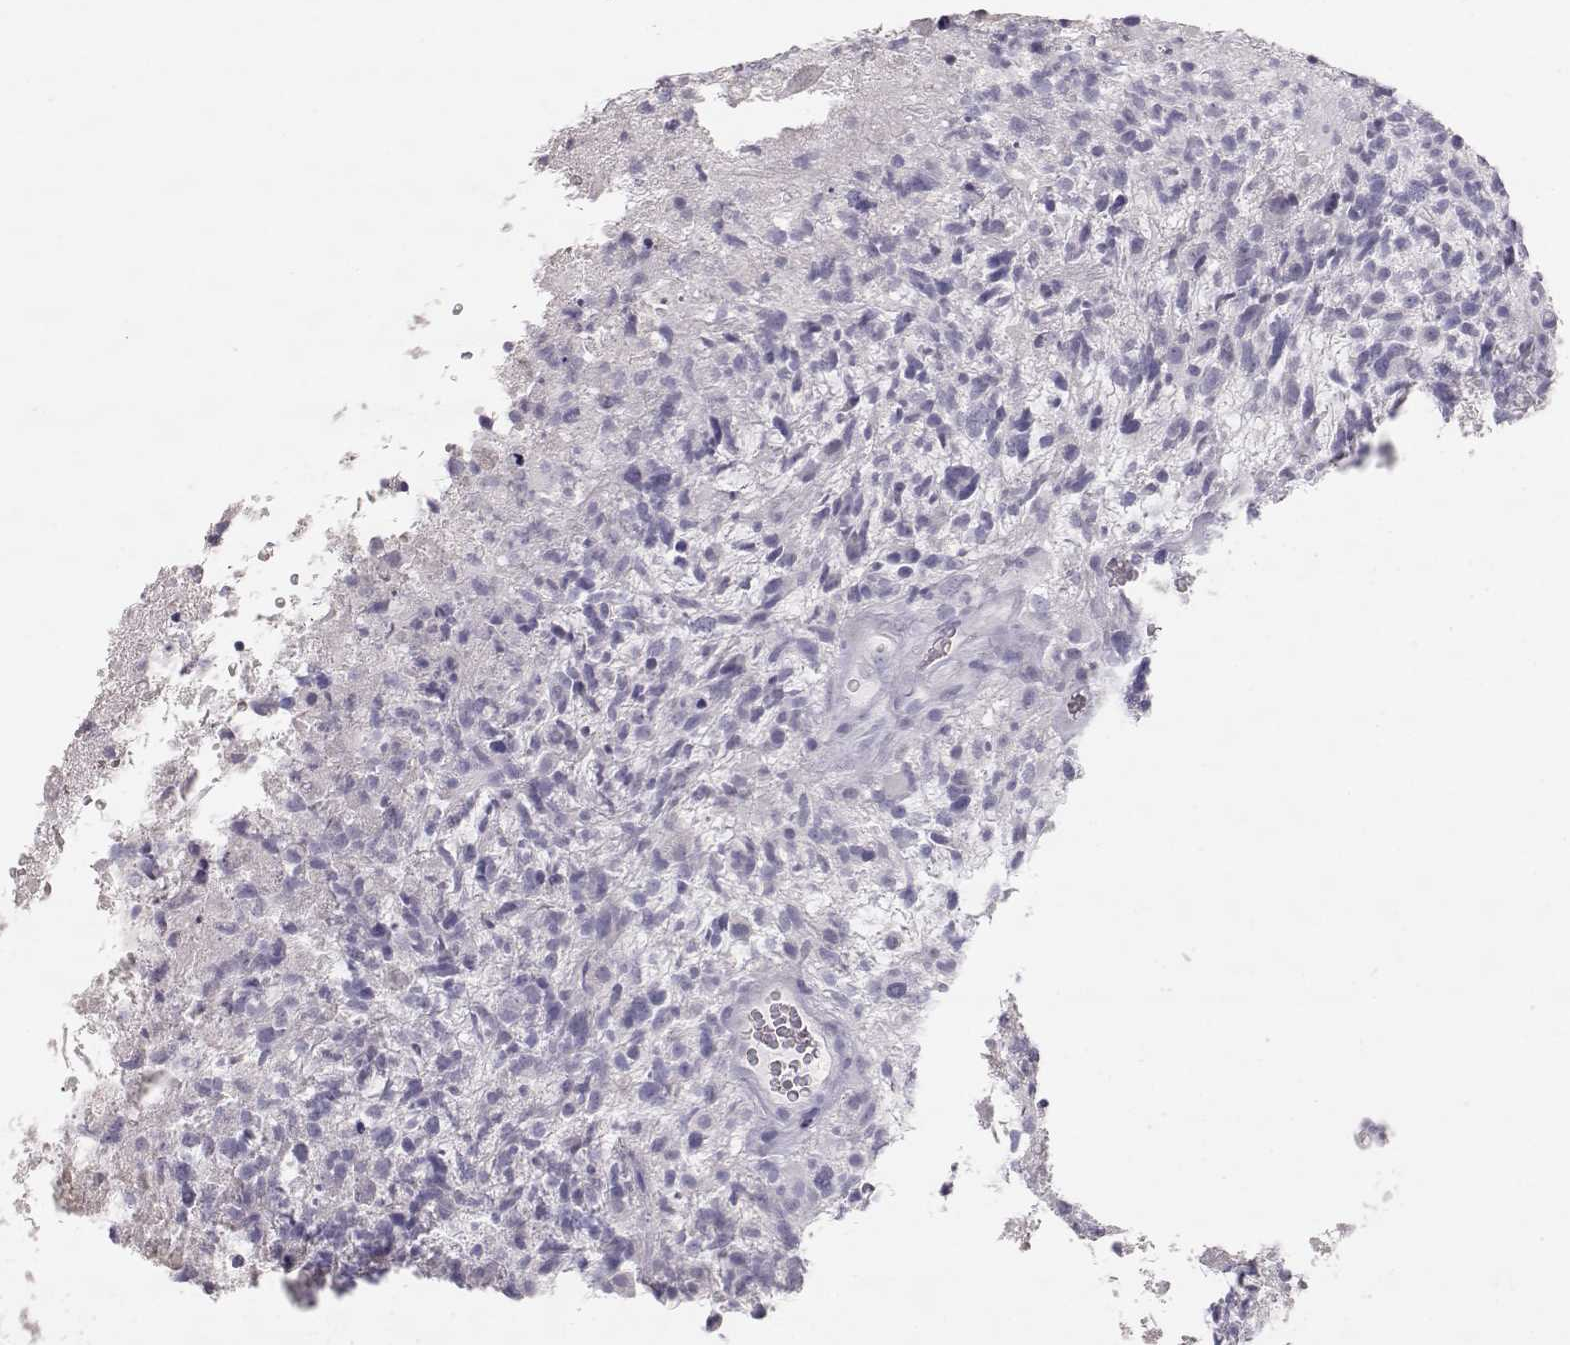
{"staining": {"intensity": "negative", "quantity": "none", "location": "none"}, "tissue": "glioma", "cell_type": "Tumor cells", "image_type": "cancer", "snomed": [{"axis": "morphology", "description": "Glioma, malignant, High grade"}, {"axis": "topography", "description": "Brain"}], "caption": "Image shows no significant protein staining in tumor cells of high-grade glioma (malignant). (Brightfield microscopy of DAB immunohistochemistry at high magnification).", "gene": "KRT33A", "patient": {"sex": "female", "age": 71}}